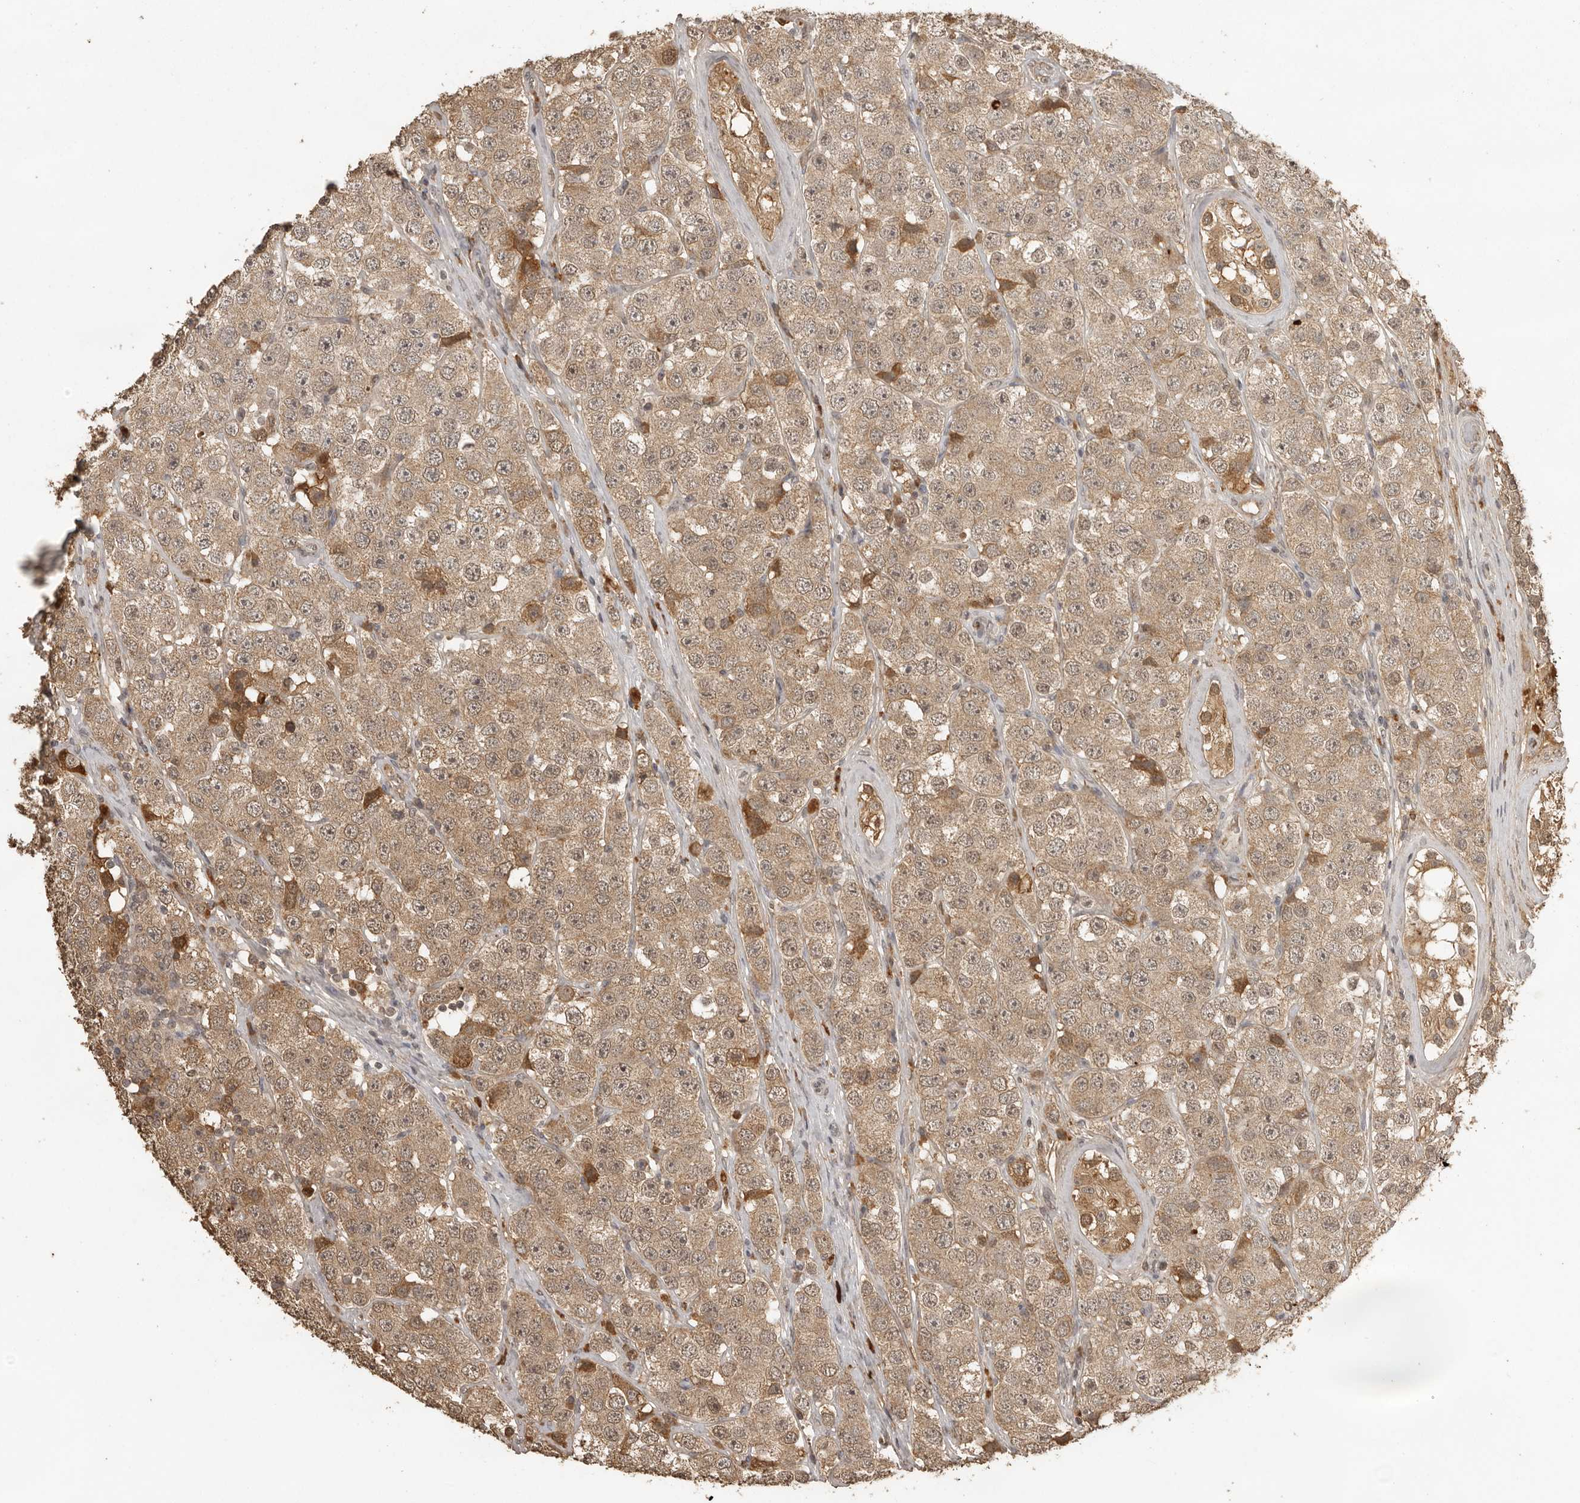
{"staining": {"intensity": "moderate", "quantity": ">75%", "location": "cytoplasmic/membranous"}, "tissue": "testis cancer", "cell_type": "Tumor cells", "image_type": "cancer", "snomed": [{"axis": "morphology", "description": "Seminoma, NOS"}, {"axis": "topography", "description": "Testis"}], "caption": "A high-resolution photomicrograph shows IHC staining of testis cancer (seminoma), which exhibits moderate cytoplasmic/membranous expression in approximately >75% of tumor cells.", "gene": "CTF1", "patient": {"sex": "male", "age": 28}}